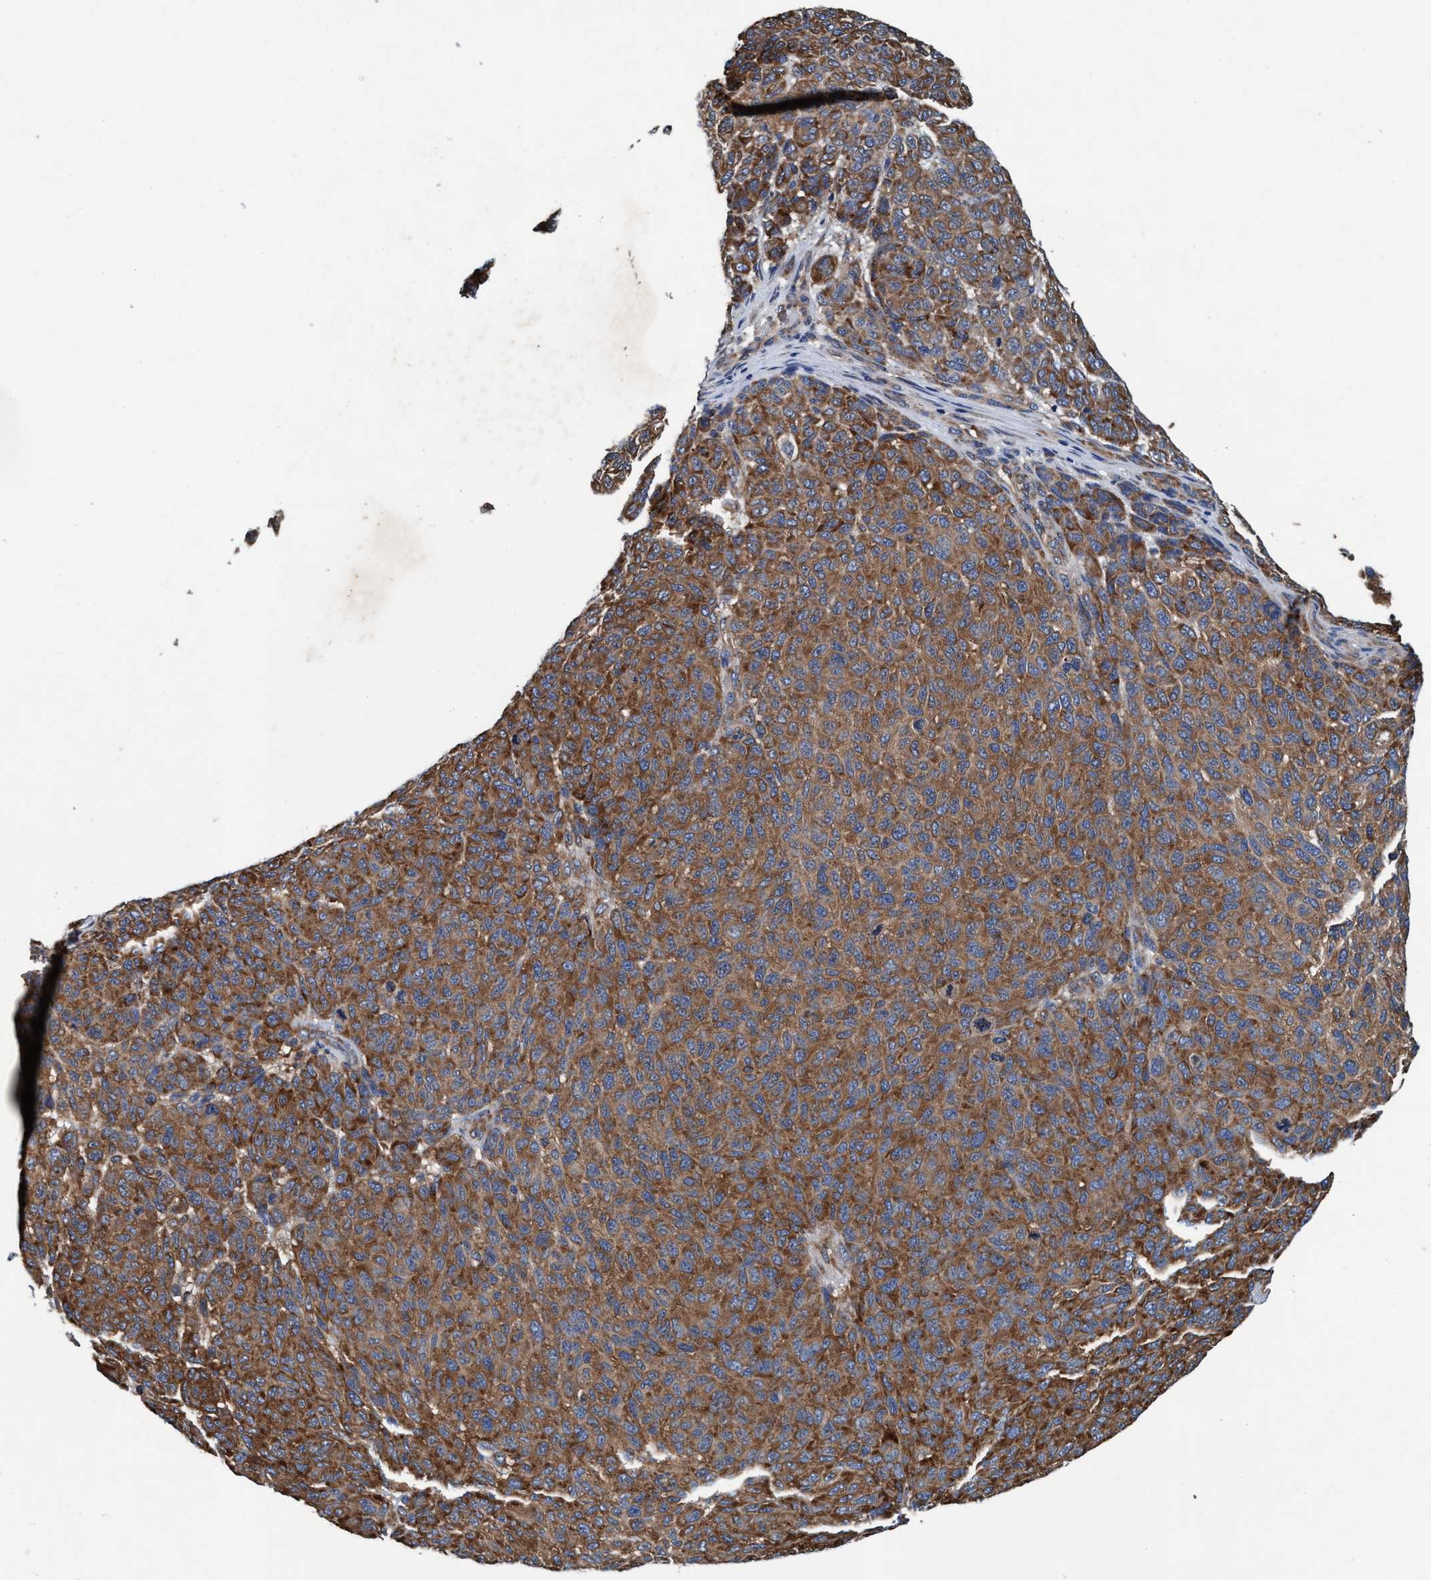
{"staining": {"intensity": "moderate", "quantity": ">75%", "location": "cytoplasmic/membranous"}, "tissue": "melanoma", "cell_type": "Tumor cells", "image_type": "cancer", "snomed": [{"axis": "morphology", "description": "Malignant melanoma, NOS"}, {"axis": "topography", "description": "Skin"}], "caption": "High-power microscopy captured an IHC micrograph of melanoma, revealing moderate cytoplasmic/membranous positivity in approximately >75% of tumor cells. (IHC, brightfield microscopy, high magnification).", "gene": "ENDOG", "patient": {"sex": "male", "age": 59}}